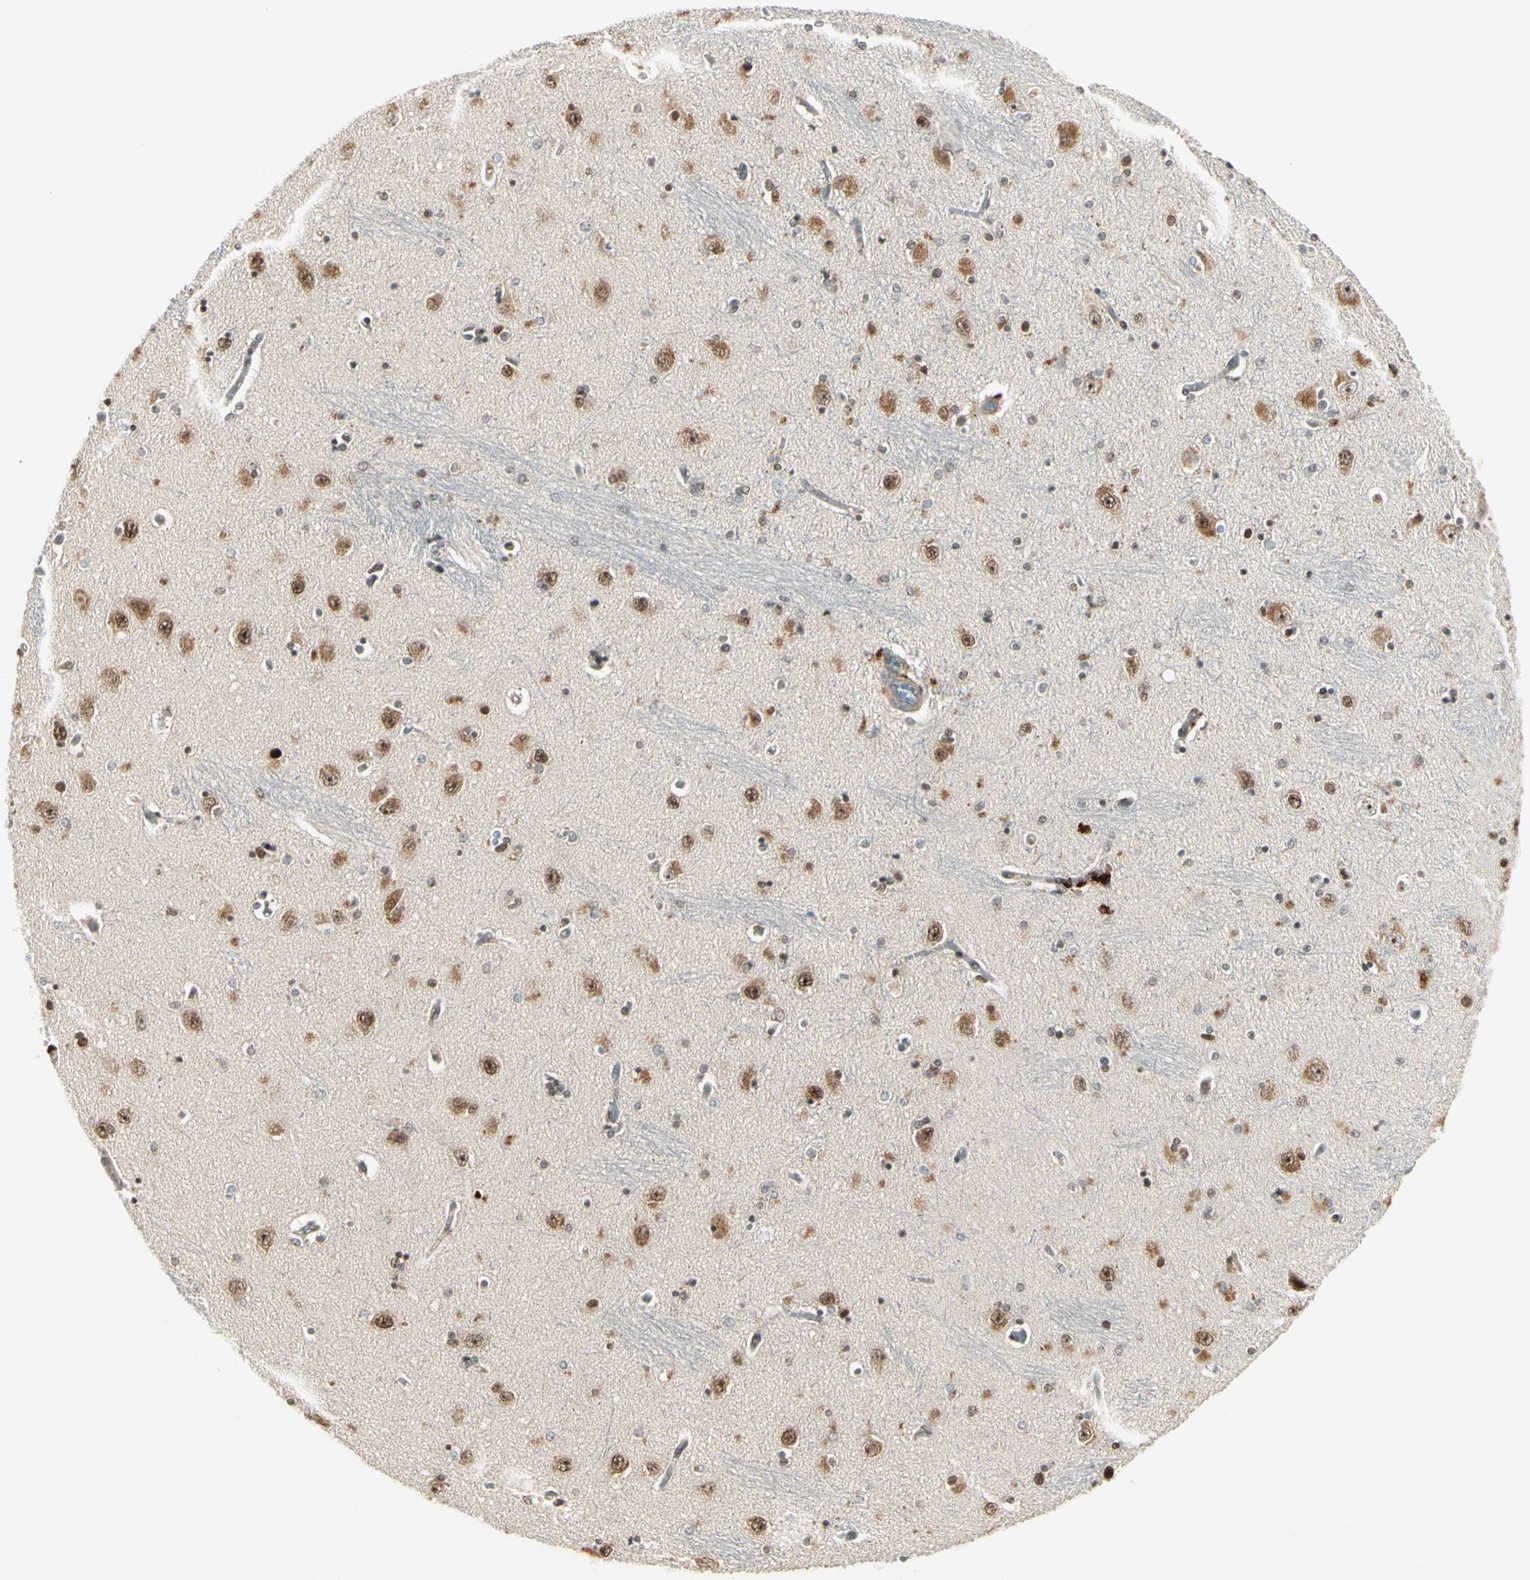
{"staining": {"intensity": "moderate", "quantity": ">75%", "location": "nuclear"}, "tissue": "hippocampus", "cell_type": "Glial cells", "image_type": "normal", "snomed": [{"axis": "morphology", "description": "Normal tissue, NOS"}, {"axis": "topography", "description": "Hippocampus"}], "caption": "Immunohistochemical staining of benign human hippocampus displays moderate nuclear protein positivity in about >75% of glial cells.", "gene": "GTF3A", "patient": {"sex": "female", "age": 54}}